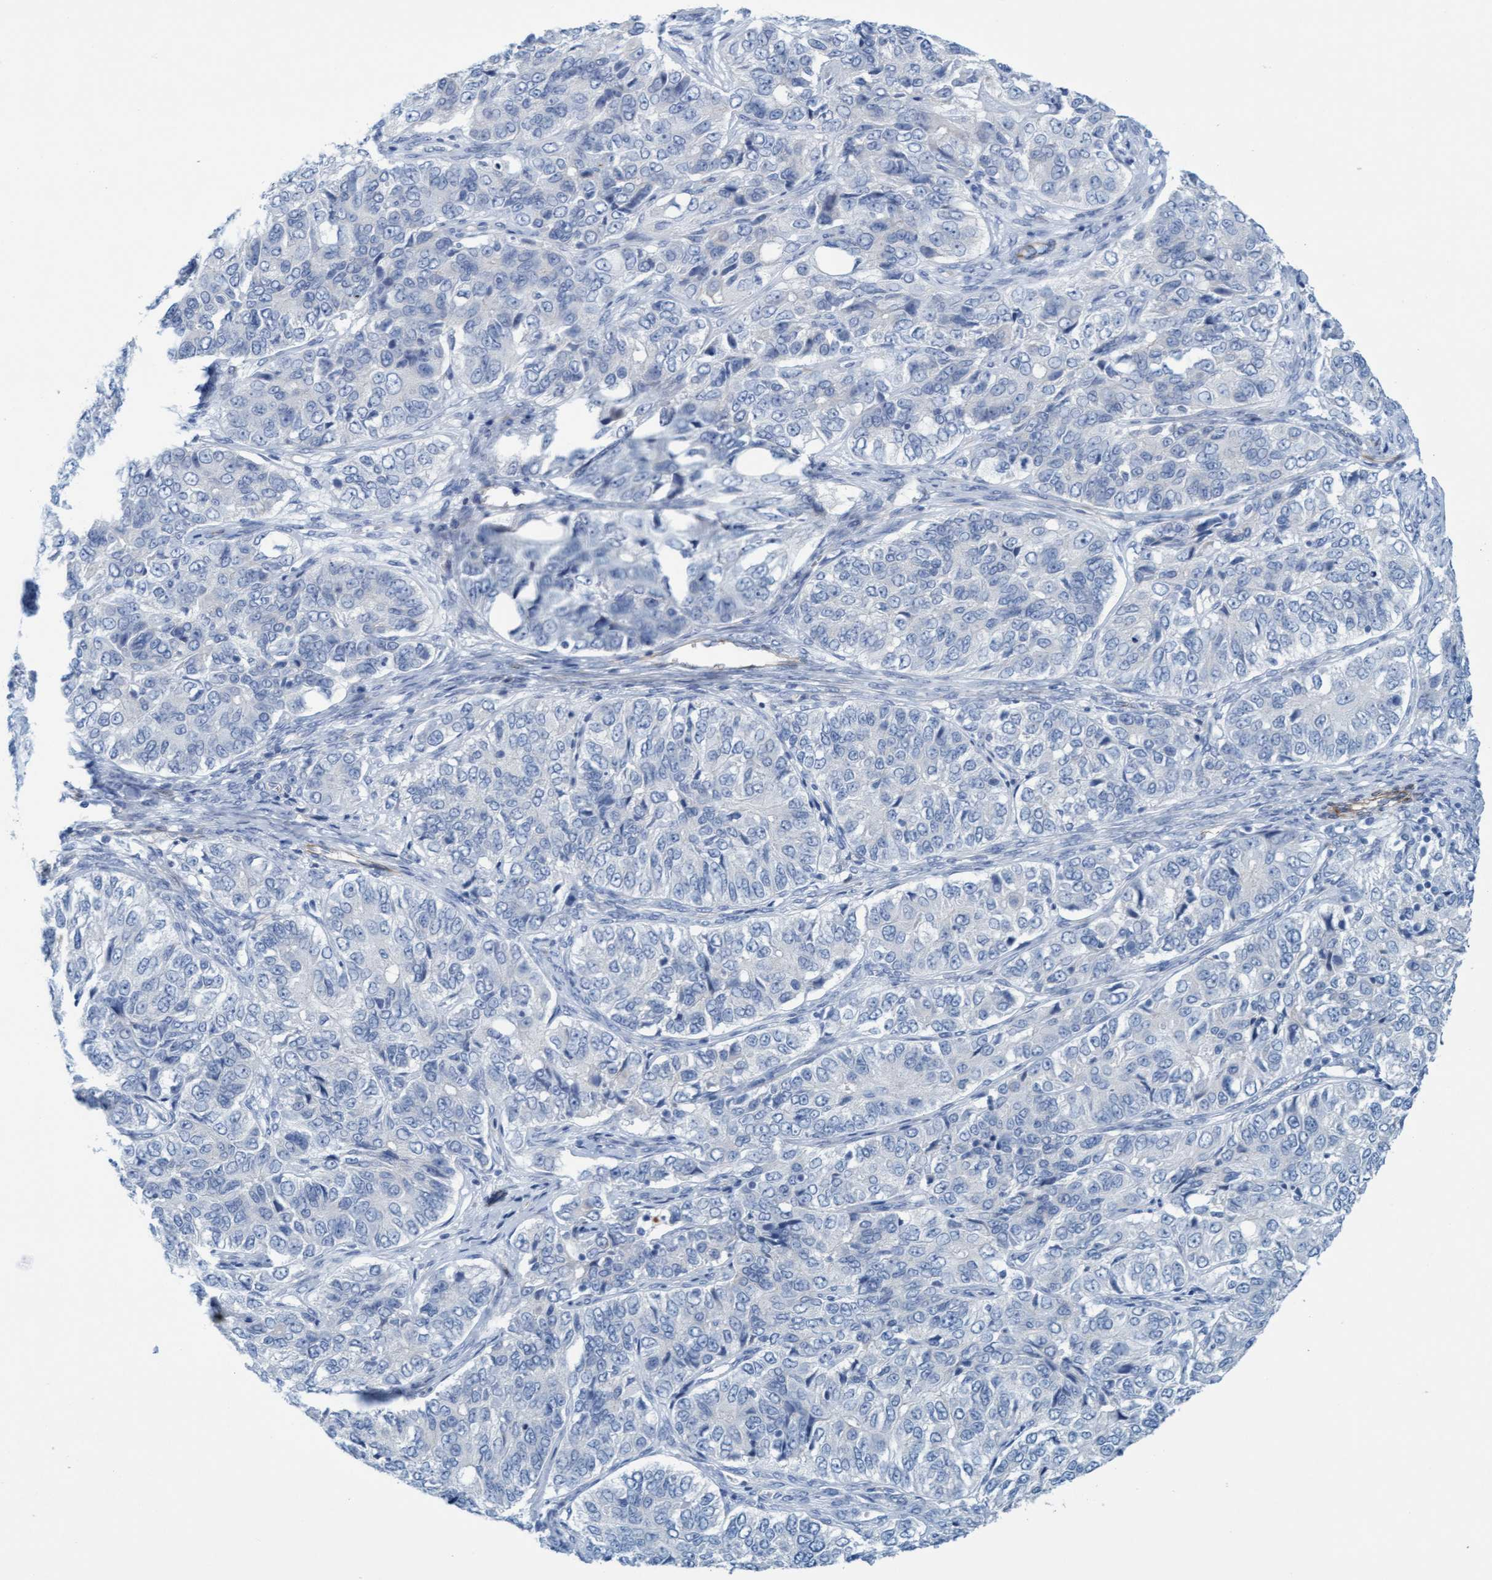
{"staining": {"intensity": "negative", "quantity": "none", "location": "none"}, "tissue": "ovarian cancer", "cell_type": "Tumor cells", "image_type": "cancer", "snomed": [{"axis": "morphology", "description": "Carcinoma, endometroid"}, {"axis": "topography", "description": "Ovary"}], "caption": "Ovarian endometroid carcinoma stained for a protein using IHC displays no staining tumor cells.", "gene": "MTFR1", "patient": {"sex": "female", "age": 51}}